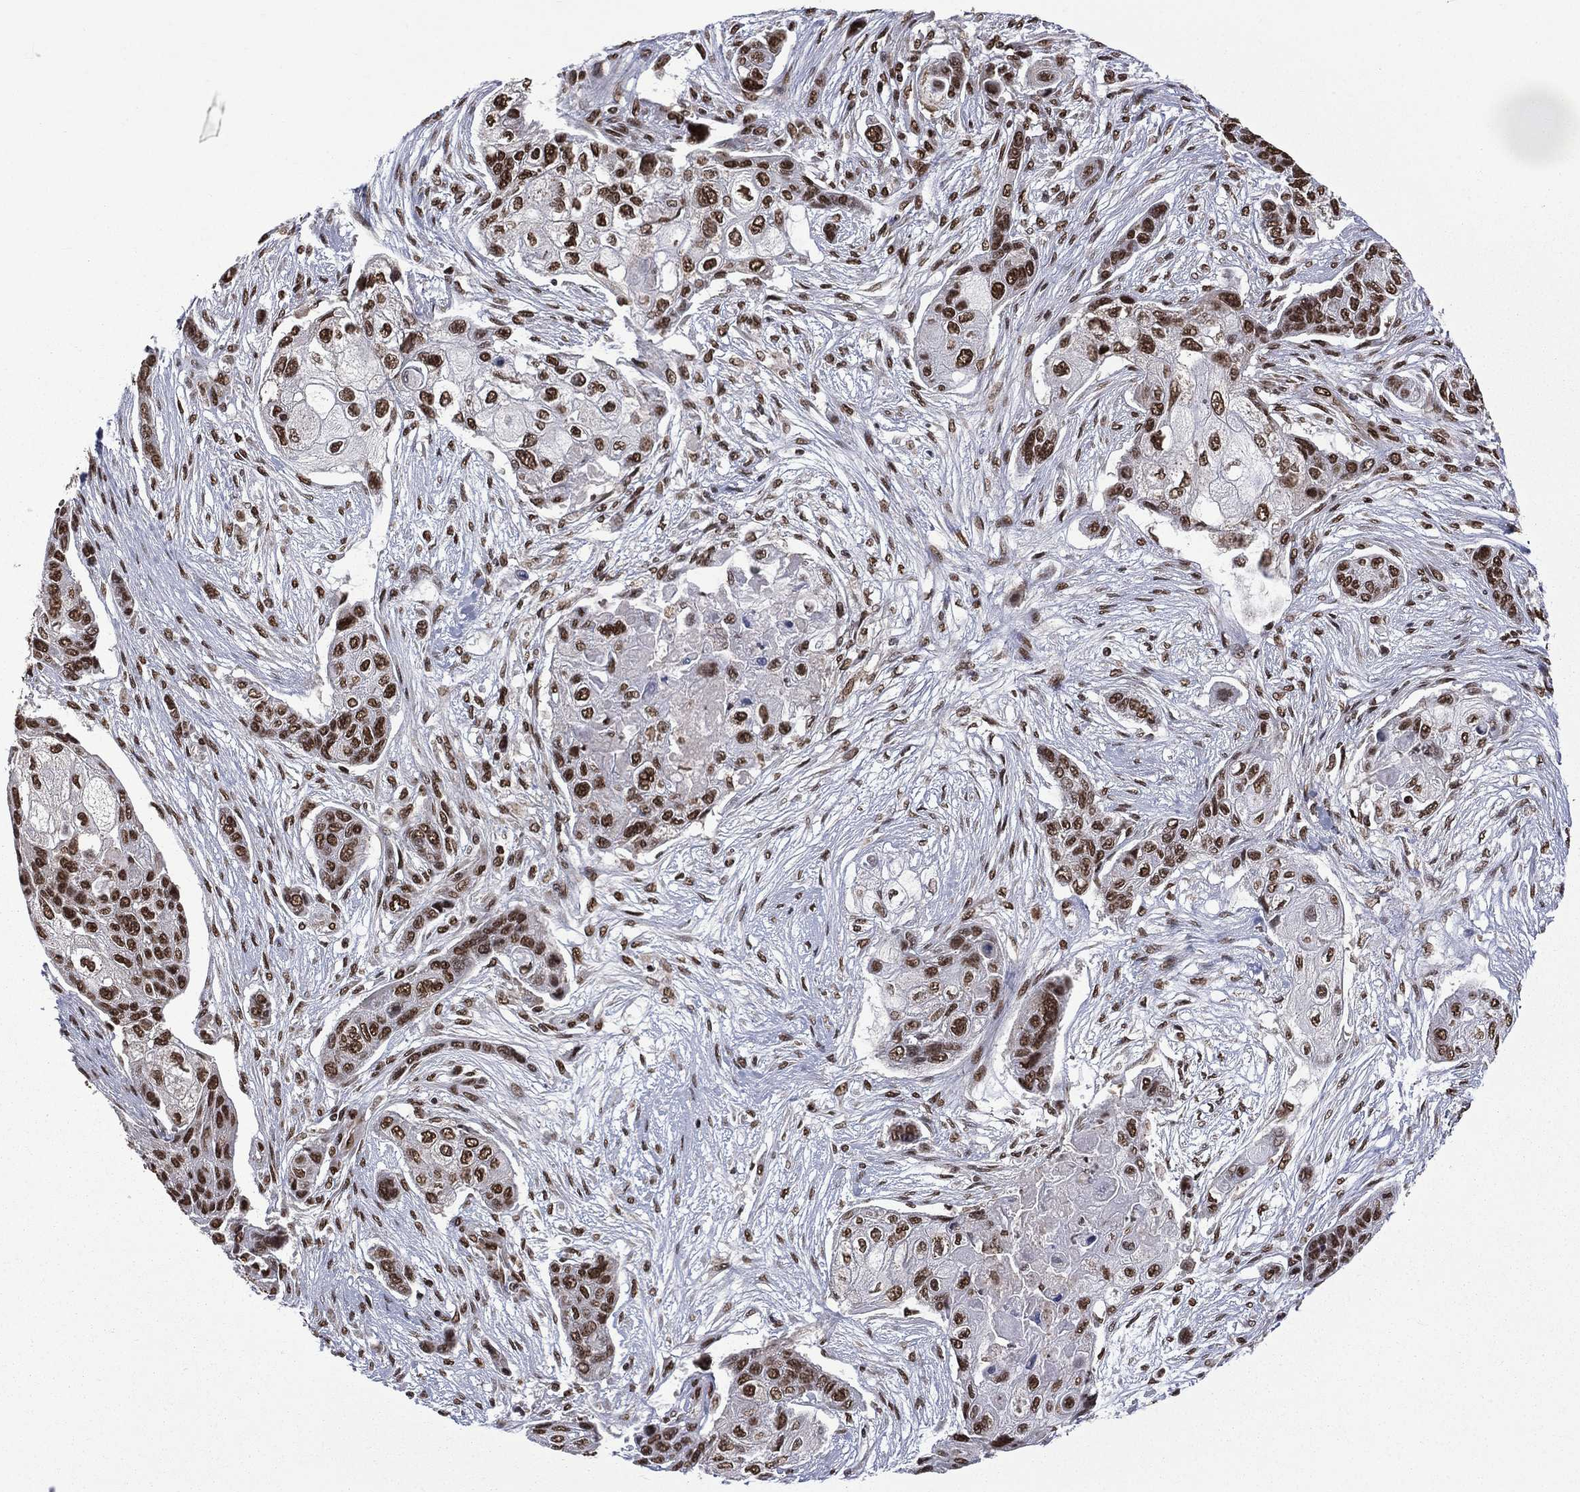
{"staining": {"intensity": "strong", "quantity": ">75%", "location": "nuclear"}, "tissue": "lung cancer", "cell_type": "Tumor cells", "image_type": "cancer", "snomed": [{"axis": "morphology", "description": "Squamous cell carcinoma, NOS"}, {"axis": "topography", "description": "Lung"}], "caption": "A high-resolution micrograph shows immunohistochemistry (IHC) staining of lung squamous cell carcinoma, which shows strong nuclear staining in about >75% of tumor cells.", "gene": "C5orf24", "patient": {"sex": "male", "age": 69}}